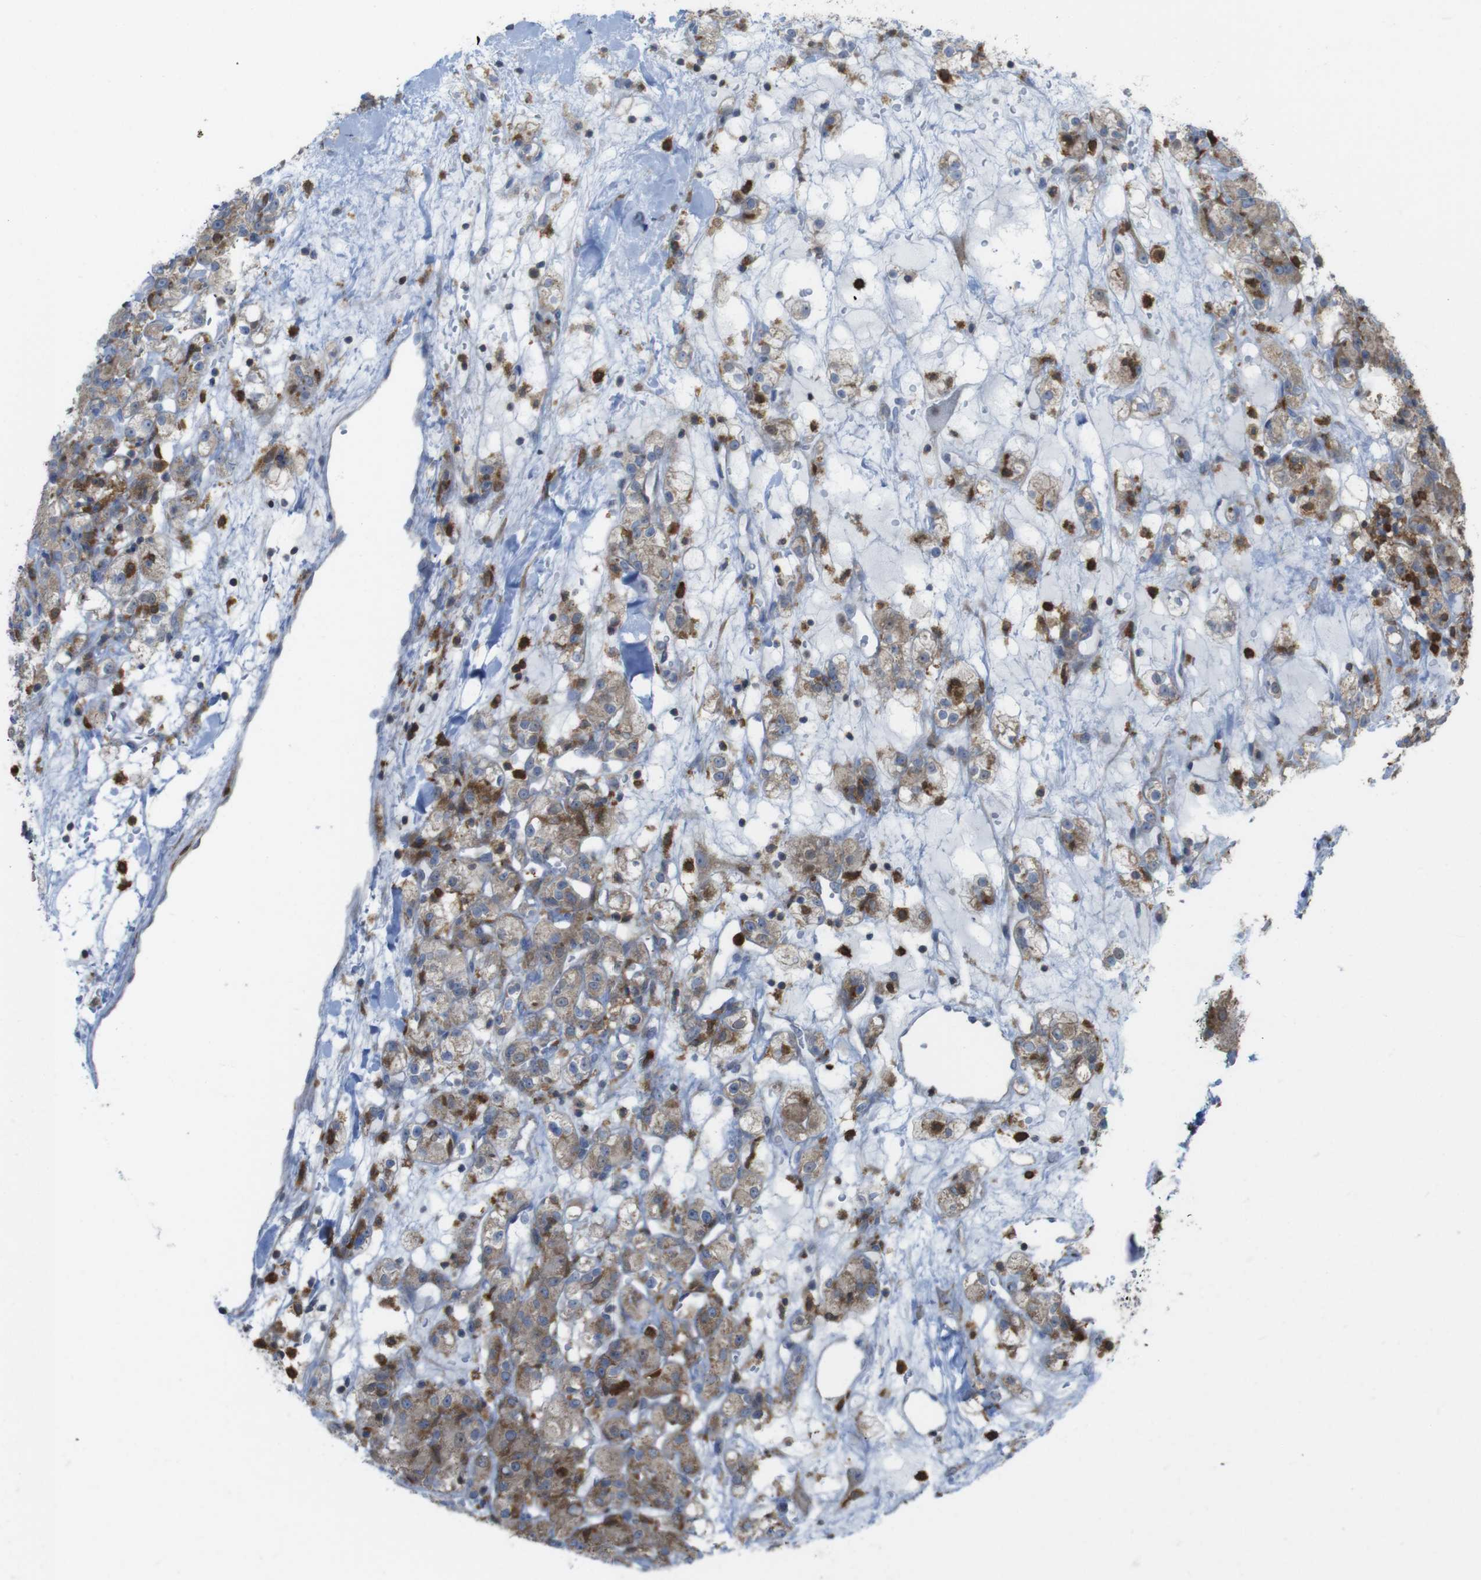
{"staining": {"intensity": "weak", "quantity": ">75%", "location": "cytoplasmic/membranous"}, "tissue": "renal cancer", "cell_type": "Tumor cells", "image_type": "cancer", "snomed": [{"axis": "morphology", "description": "Normal tissue, NOS"}, {"axis": "morphology", "description": "Adenocarcinoma, NOS"}, {"axis": "topography", "description": "Kidney"}], "caption": "Protein staining of renal cancer tissue exhibits weak cytoplasmic/membranous staining in approximately >75% of tumor cells. The protein of interest is stained brown, and the nuclei are stained in blue (DAB IHC with brightfield microscopy, high magnification).", "gene": "PRKCD", "patient": {"sex": "male", "age": 61}}